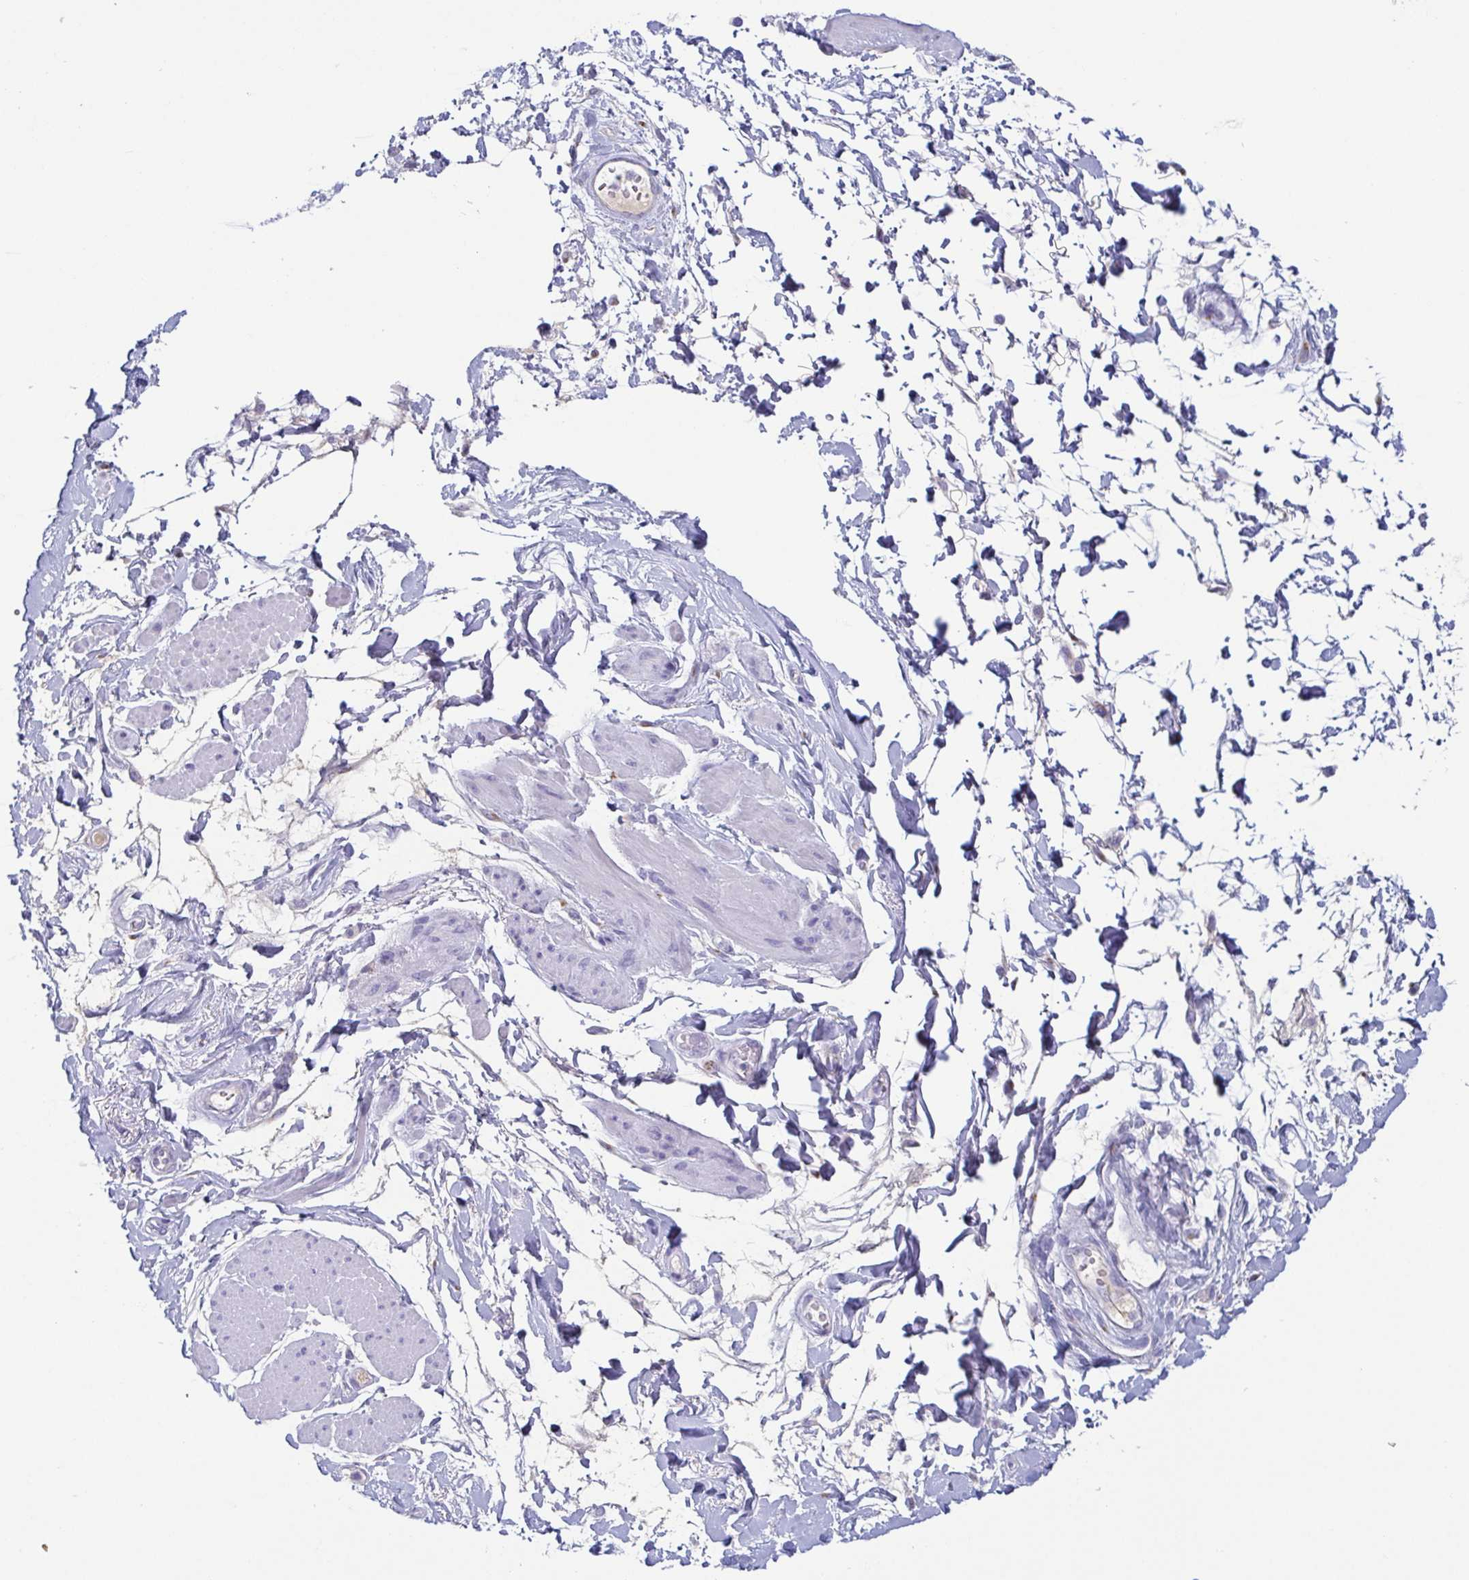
{"staining": {"intensity": "negative", "quantity": "none", "location": "none"}, "tissue": "adipose tissue", "cell_type": "Adipocytes", "image_type": "normal", "snomed": [{"axis": "morphology", "description": "Normal tissue, NOS"}, {"axis": "topography", "description": "Urinary bladder"}, {"axis": "topography", "description": "Peripheral nerve tissue"}], "caption": "High power microscopy micrograph of an immunohistochemistry micrograph of unremarkable adipose tissue, revealing no significant positivity in adipocytes.", "gene": "LDLRAD1", "patient": {"sex": "female", "age": 60}}